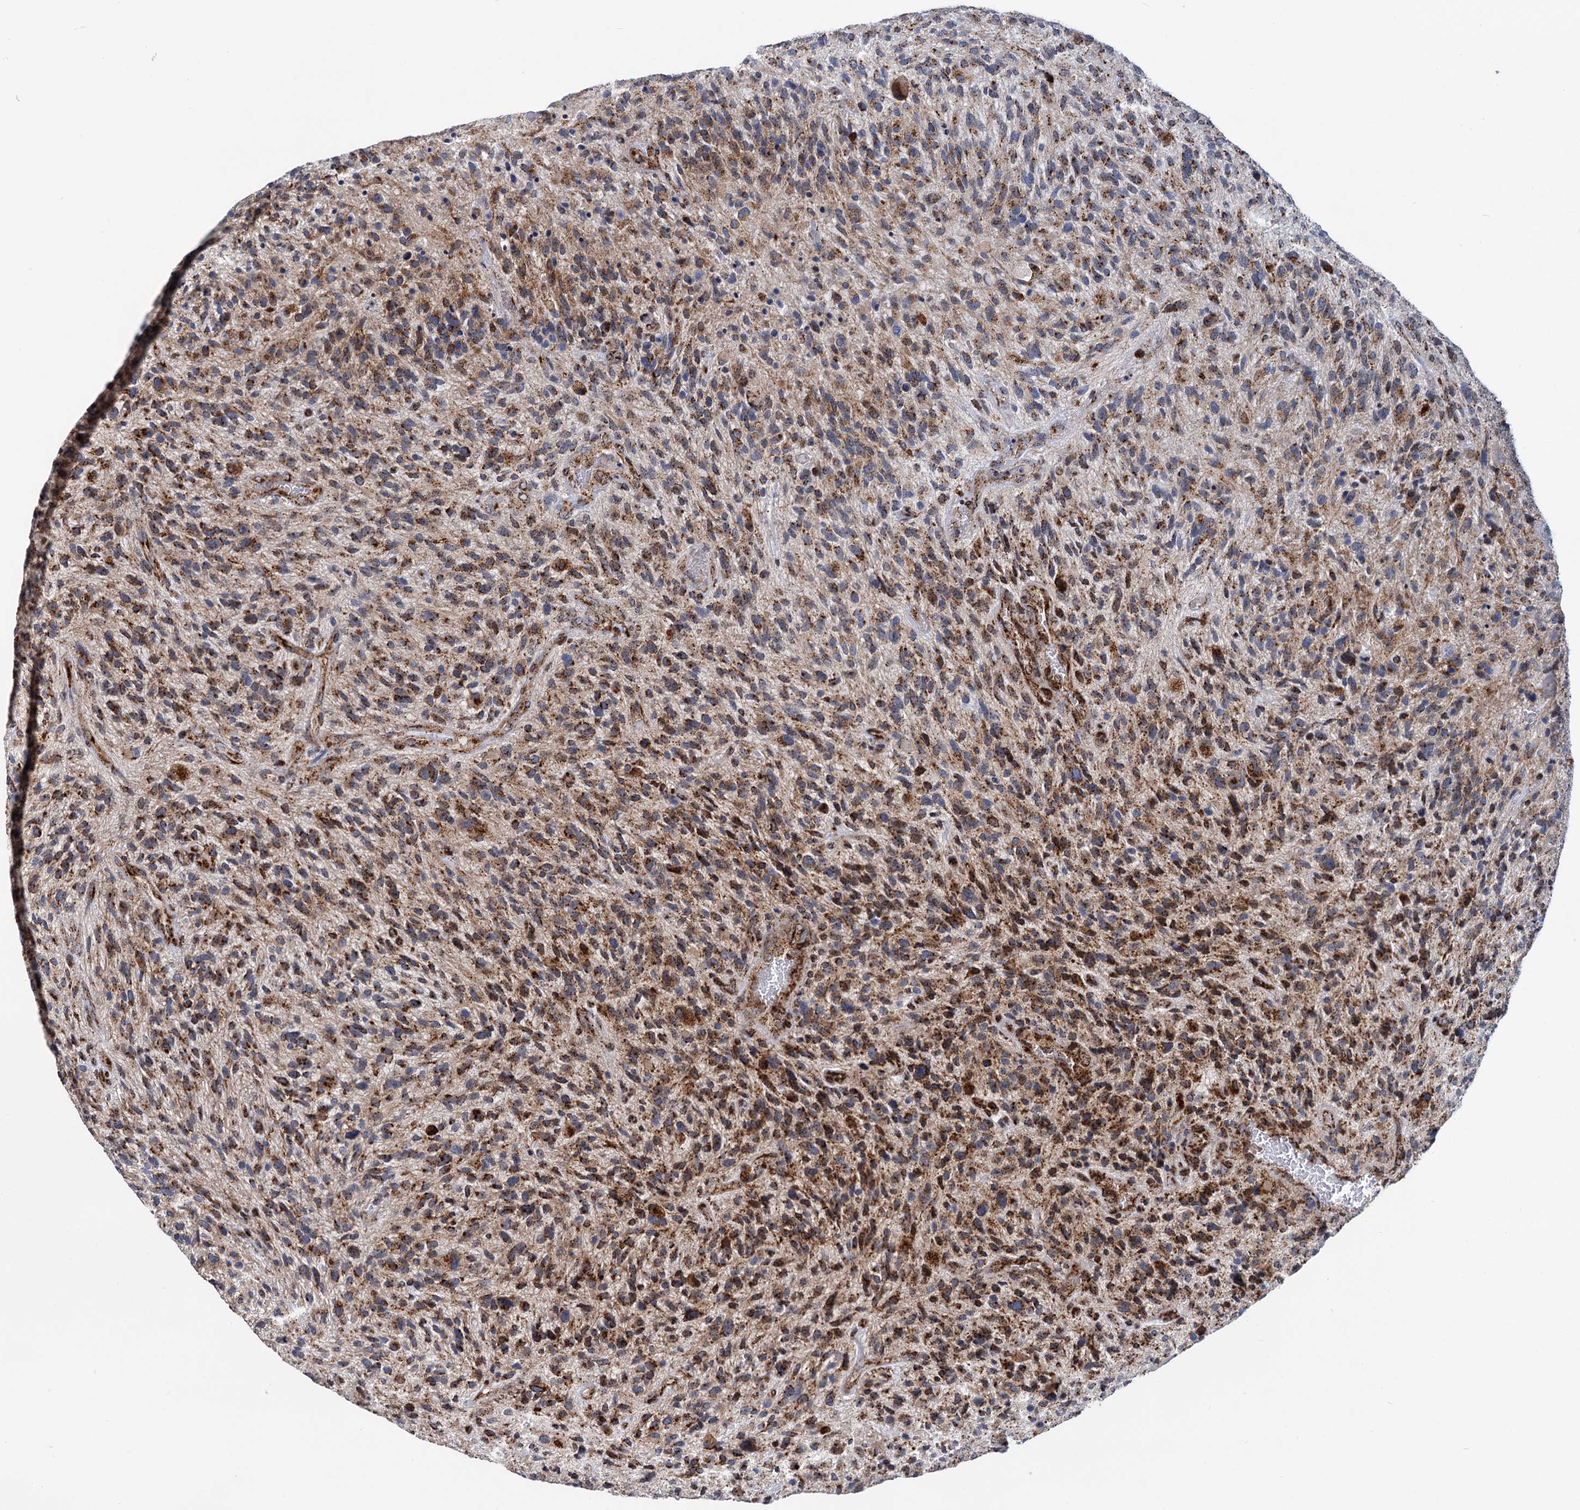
{"staining": {"intensity": "moderate", "quantity": ">75%", "location": "cytoplasmic/membranous"}, "tissue": "glioma", "cell_type": "Tumor cells", "image_type": "cancer", "snomed": [{"axis": "morphology", "description": "Glioma, malignant, High grade"}, {"axis": "topography", "description": "Brain"}], "caption": "Immunohistochemistry histopathology image of neoplastic tissue: human glioma stained using IHC shows medium levels of moderate protein expression localized specifically in the cytoplasmic/membranous of tumor cells, appearing as a cytoplasmic/membranous brown color.", "gene": "SUPT20H", "patient": {"sex": "male", "age": 47}}